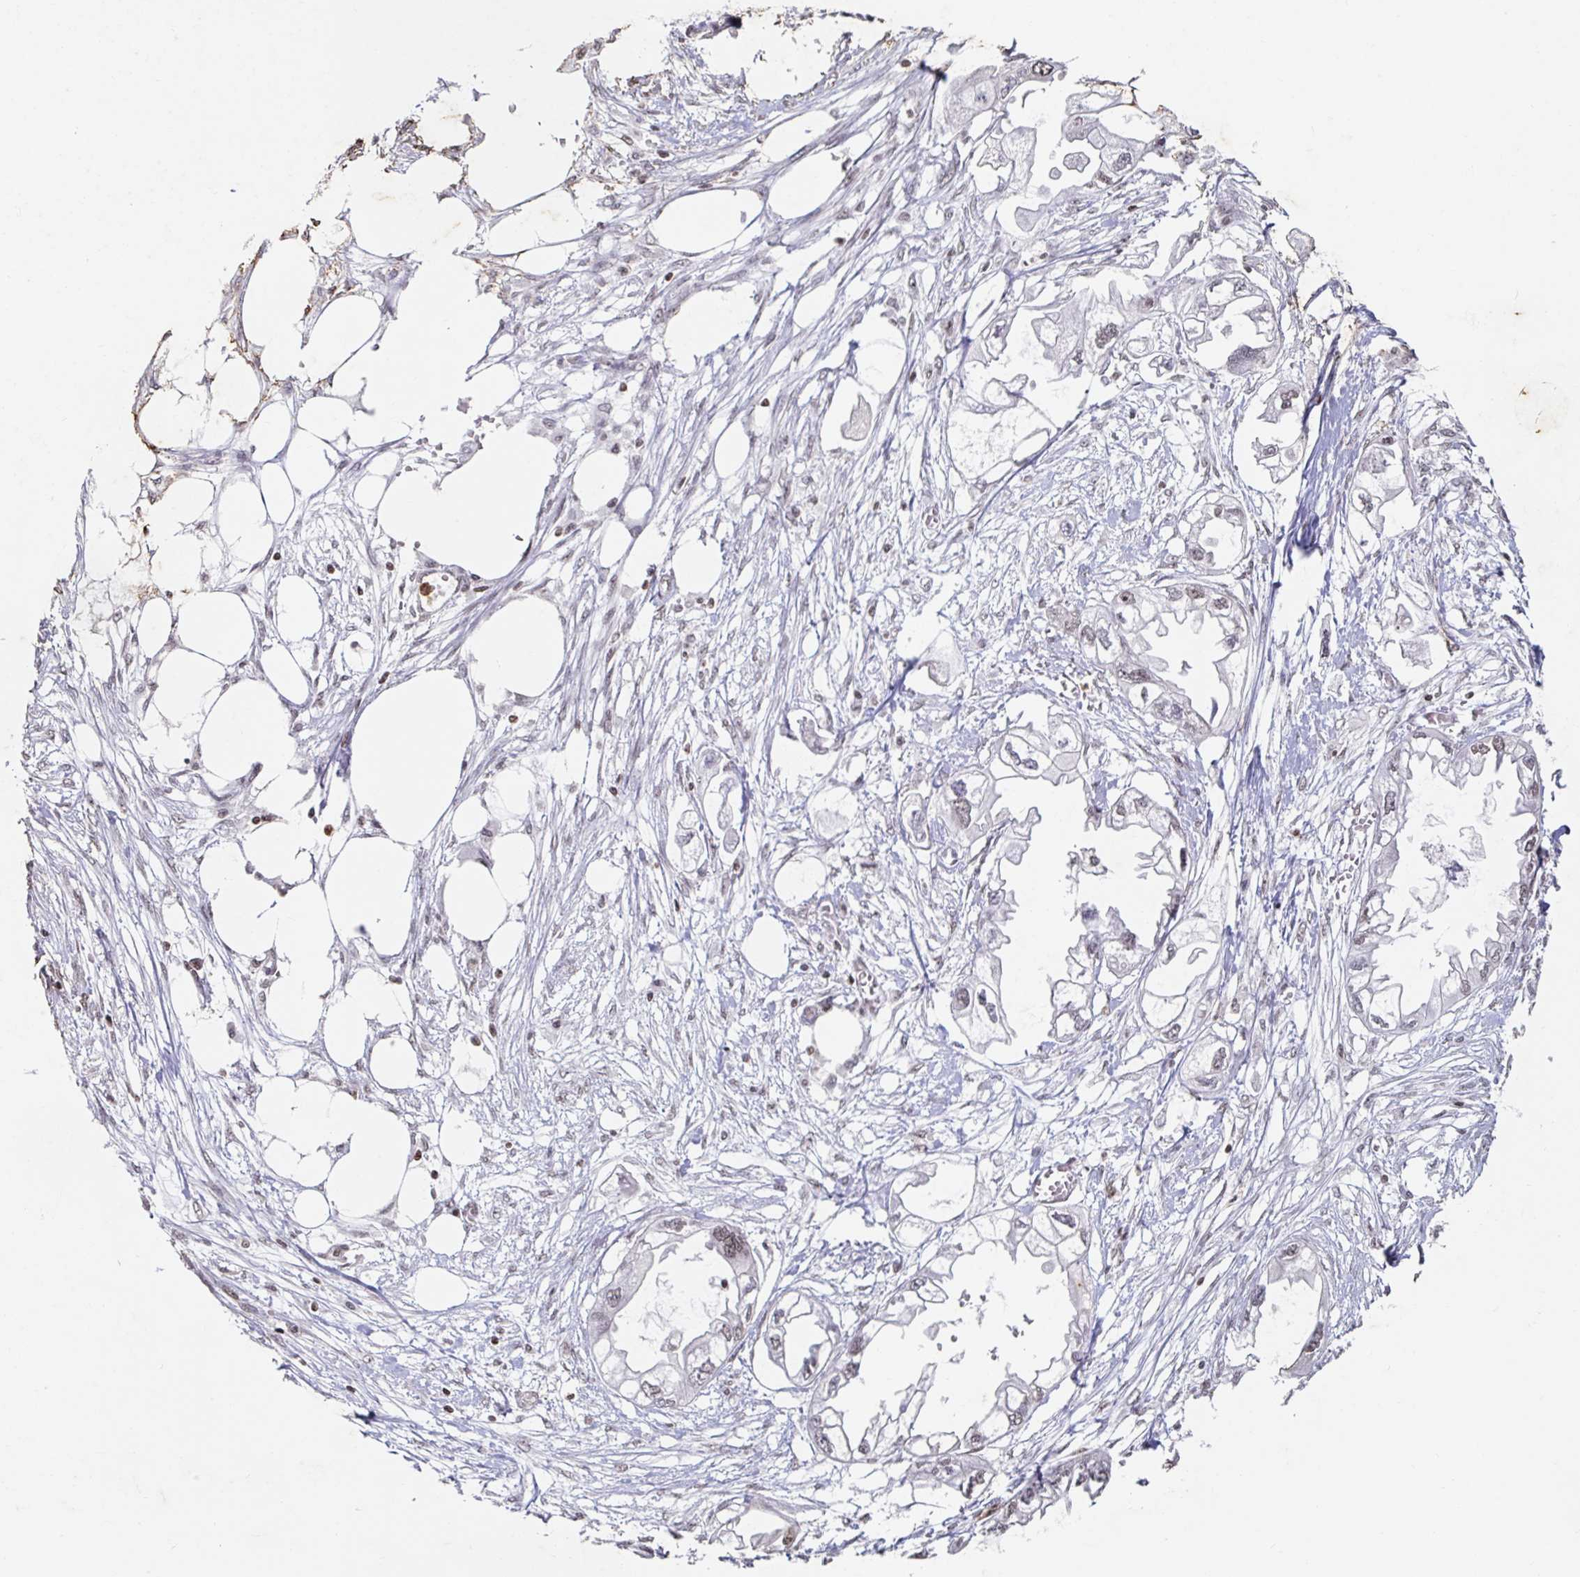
{"staining": {"intensity": "weak", "quantity": "25%-75%", "location": "nuclear"}, "tissue": "endometrial cancer", "cell_type": "Tumor cells", "image_type": "cancer", "snomed": [{"axis": "morphology", "description": "Adenocarcinoma, NOS"}, {"axis": "morphology", "description": "Adenocarcinoma, metastatic, NOS"}, {"axis": "topography", "description": "Adipose tissue"}, {"axis": "topography", "description": "Endometrium"}], "caption": "Endometrial cancer (adenocarcinoma) stained with a protein marker reveals weak staining in tumor cells.", "gene": "C19orf53", "patient": {"sex": "female", "age": 67}}